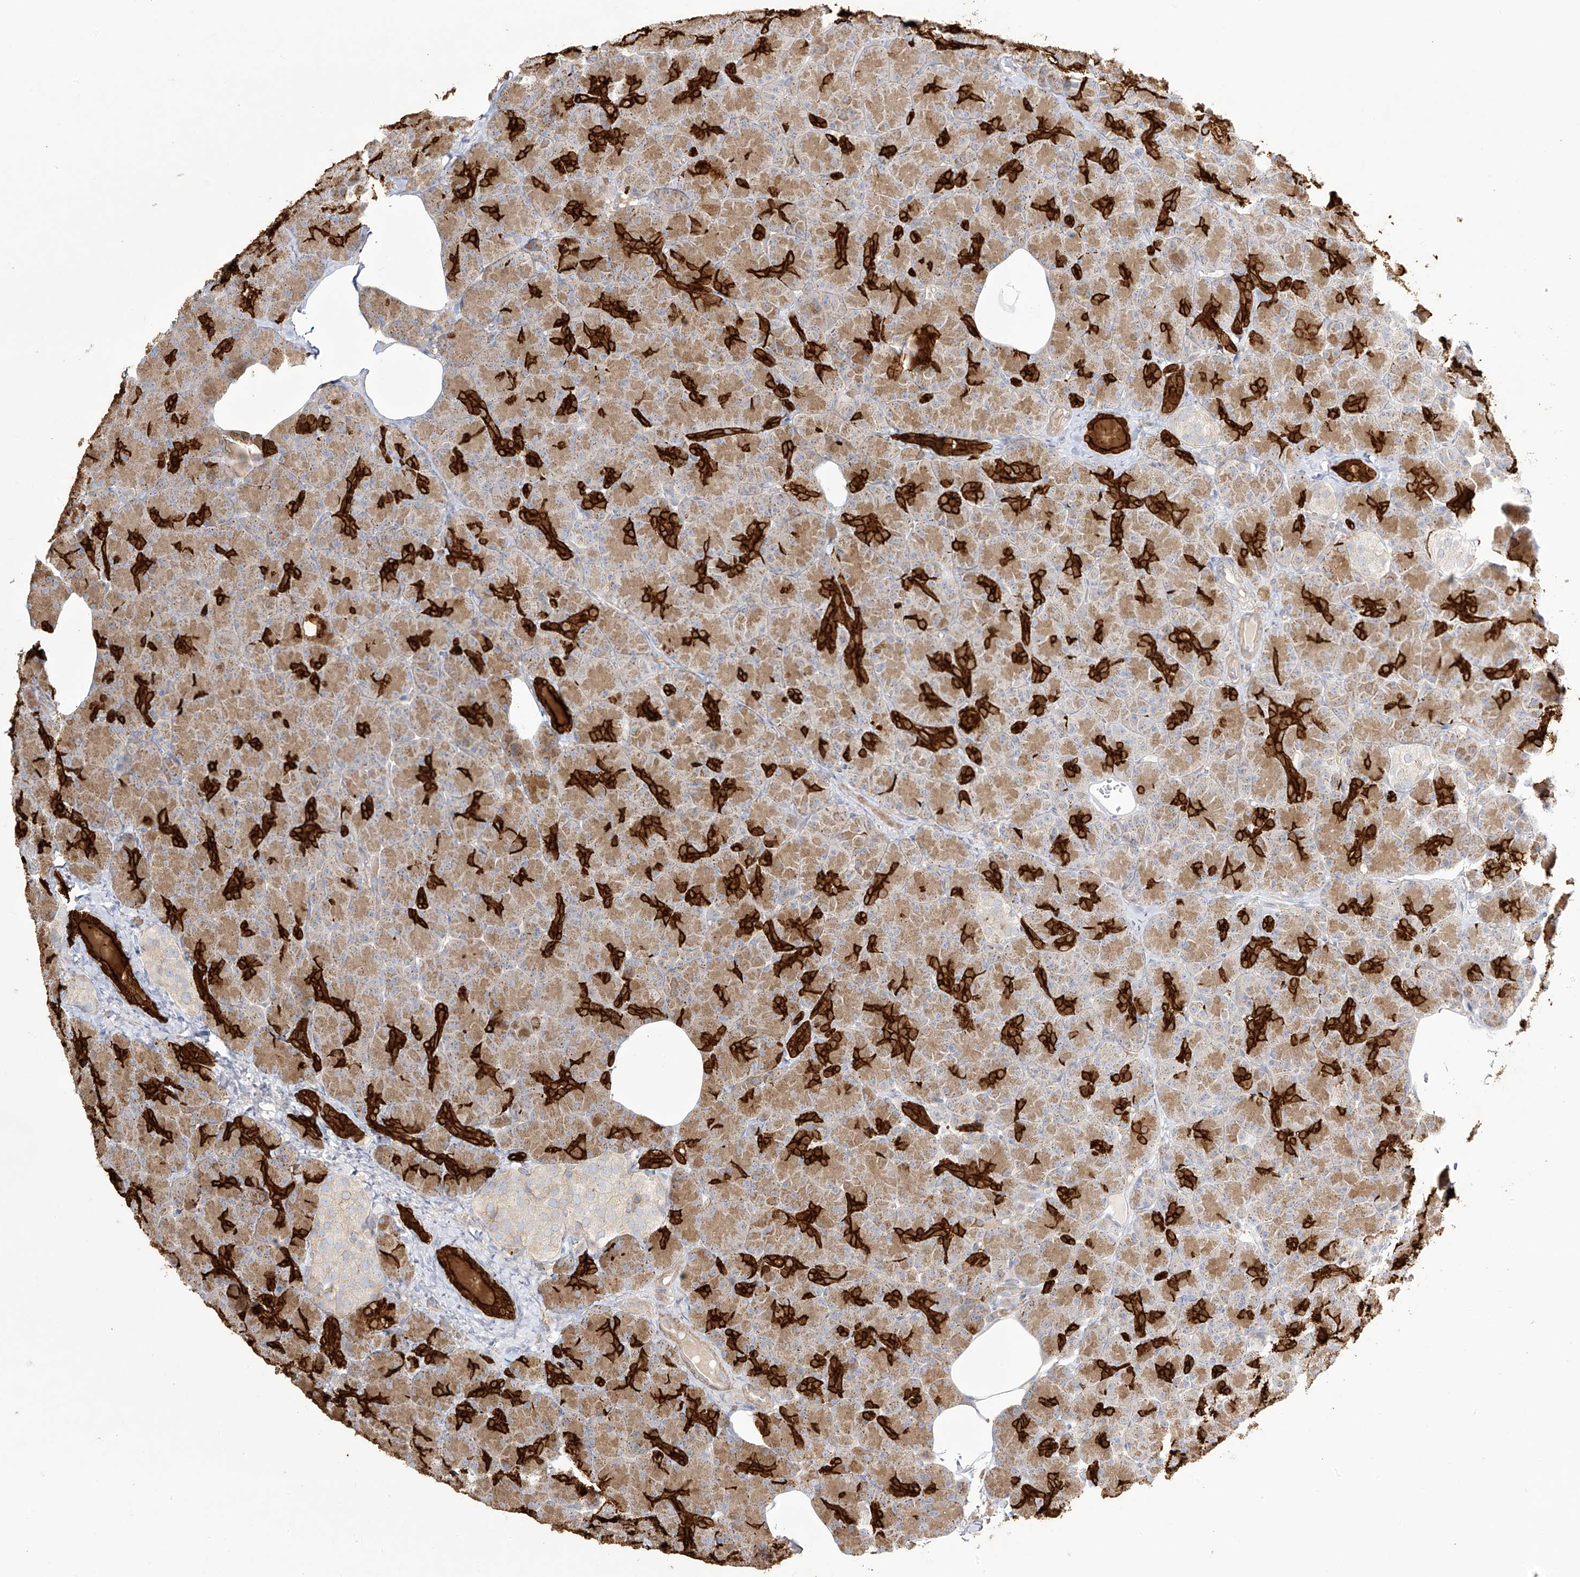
{"staining": {"intensity": "strong", "quantity": "25%-75%", "location": "cytoplasmic/membranous"}, "tissue": "pancreas", "cell_type": "Exocrine glandular cells", "image_type": "normal", "snomed": [{"axis": "morphology", "description": "Normal tissue, NOS"}, {"axis": "topography", "description": "Pancreas"}], "caption": "This photomicrograph demonstrates normal pancreas stained with immunohistochemistry (IHC) to label a protein in brown. The cytoplasmic/membranous of exocrine glandular cells show strong positivity for the protein. Nuclei are counter-stained blue.", "gene": "ZGRF1", "patient": {"sex": "female", "age": 43}}